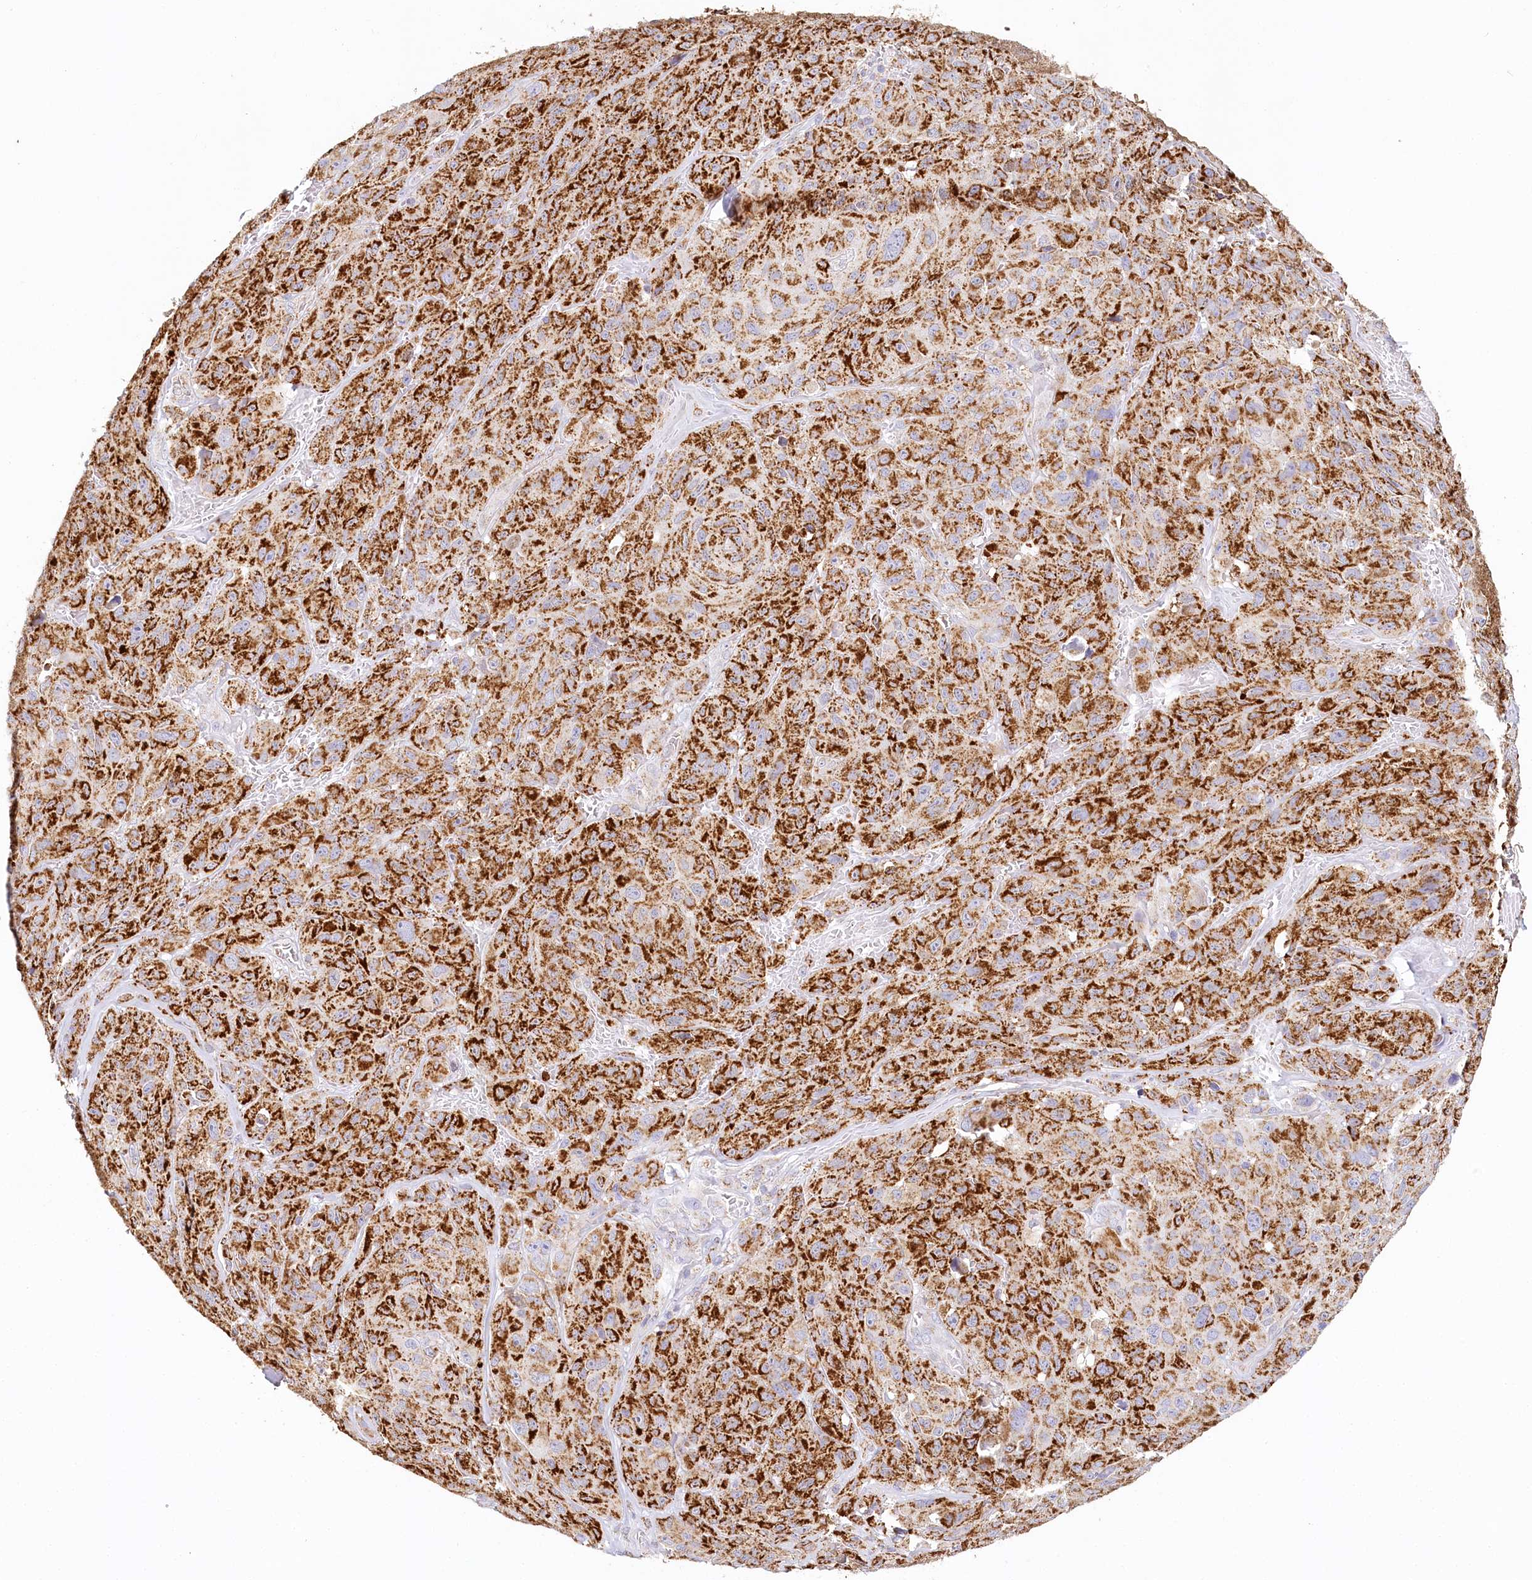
{"staining": {"intensity": "strong", "quantity": ">75%", "location": "cytoplasmic/membranous"}, "tissue": "melanoma", "cell_type": "Tumor cells", "image_type": "cancer", "snomed": [{"axis": "morphology", "description": "Malignant melanoma, NOS"}, {"axis": "topography", "description": "Skin"}], "caption": "Tumor cells demonstrate strong cytoplasmic/membranous staining in about >75% of cells in melanoma.", "gene": "LSS", "patient": {"sex": "male", "age": 66}}